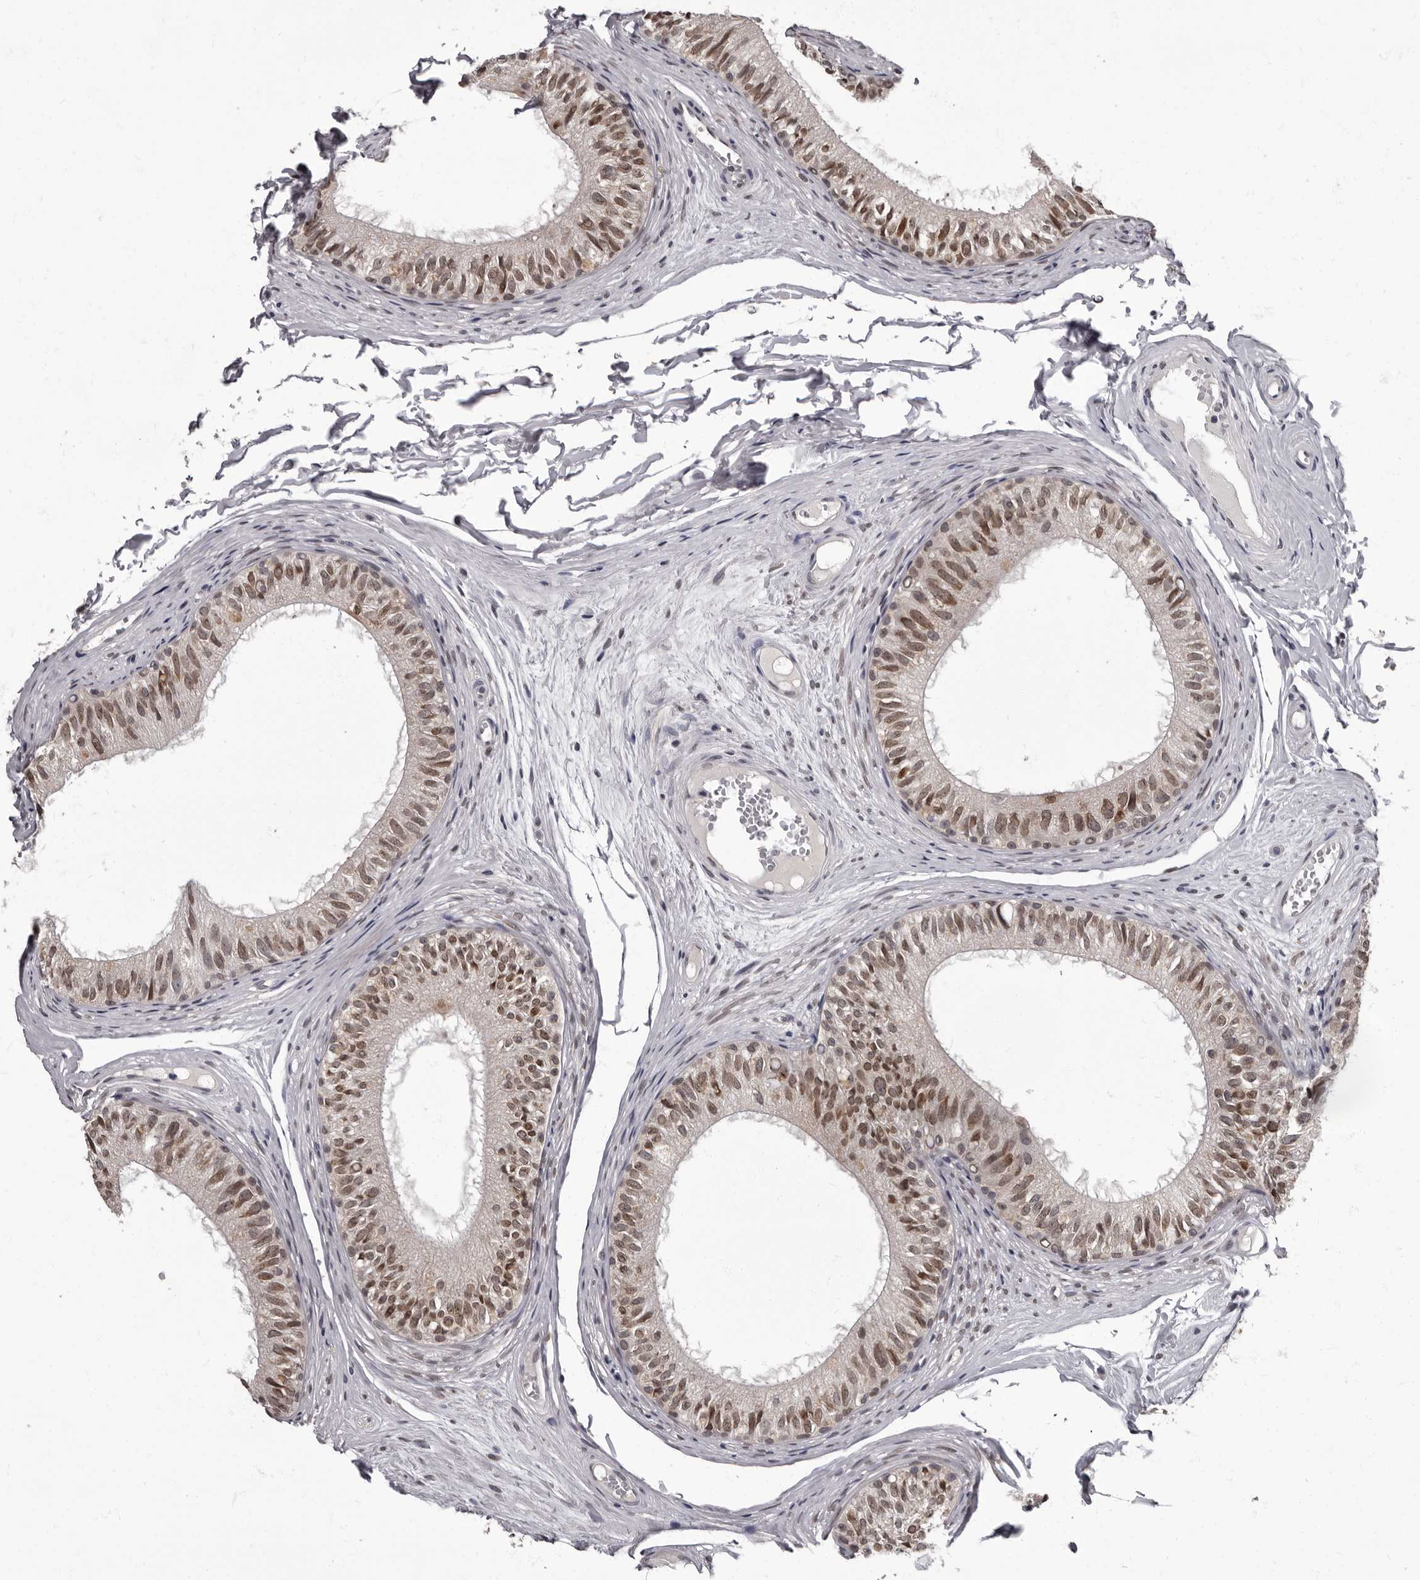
{"staining": {"intensity": "moderate", "quantity": ">75%", "location": "nuclear"}, "tissue": "epididymis", "cell_type": "Glandular cells", "image_type": "normal", "snomed": [{"axis": "morphology", "description": "Normal tissue, NOS"}, {"axis": "morphology", "description": "Seminoma in situ"}, {"axis": "topography", "description": "Testis"}, {"axis": "topography", "description": "Epididymis"}], "caption": "Epididymis stained with DAB (3,3'-diaminobenzidine) IHC displays medium levels of moderate nuclear positivity in about >75% of glandular cells.", "gene": "C1orf50", "patient": {"sex": "male", "age": 28}}